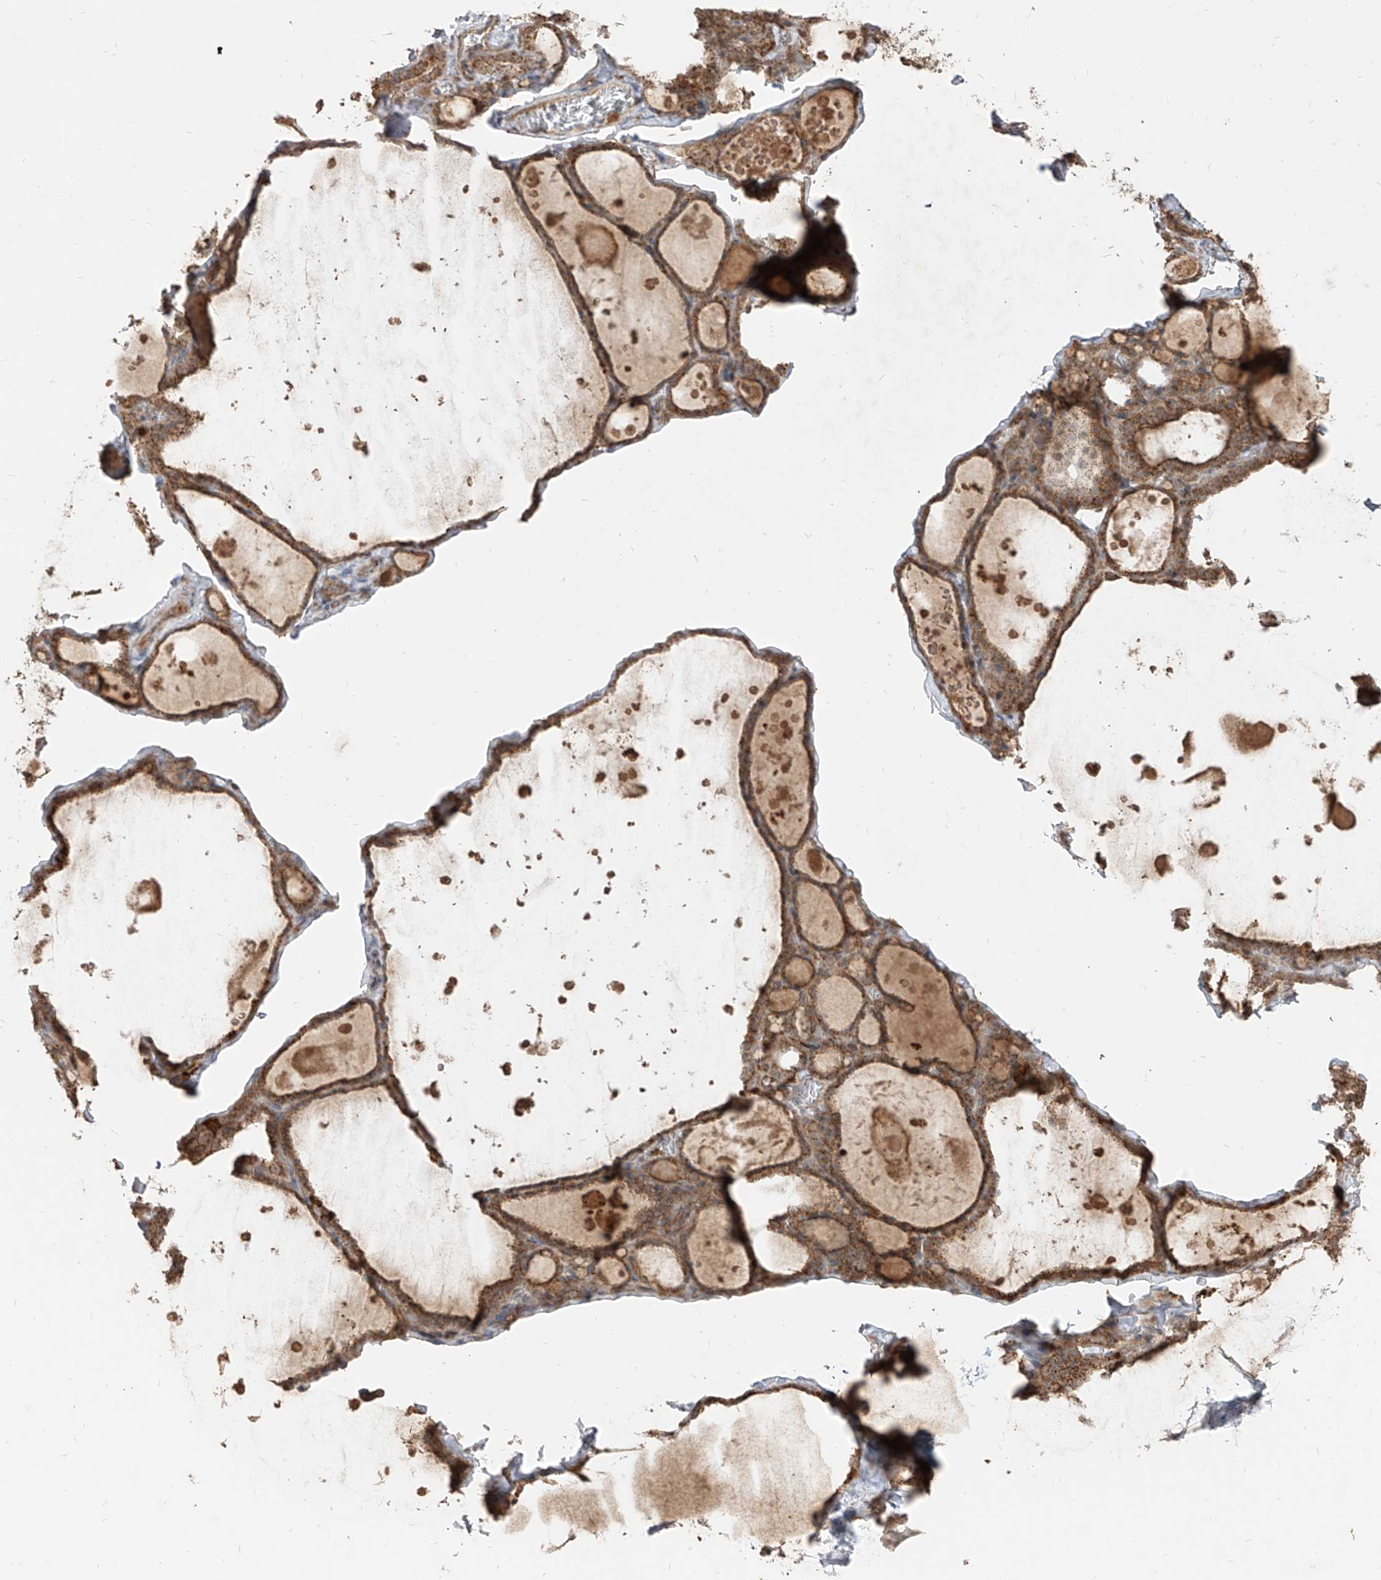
{"staining": {"intensity": "moderate", "quantity": ">75%", "location": "cytoplasmic/membranous"}, "tissue": "thyroid gland", "cell_type": "Glandular cells", "image_type": "normal", "snomed": [{"axis": "morphology", "description": "Normal tissue, NOS"}, {"axis": "topography", "description": "Thyroid gland"}], "caption": "Protein expression analysis of normal human thyroid gland reveals moderate cytoplasmic/membranous staining in about >75% of glandular cells. (DAB IHC, brown staining for protein, blue staining for nuclei).", "gene": "AIM2", "patient": {"sex": "male", "age": 56}}